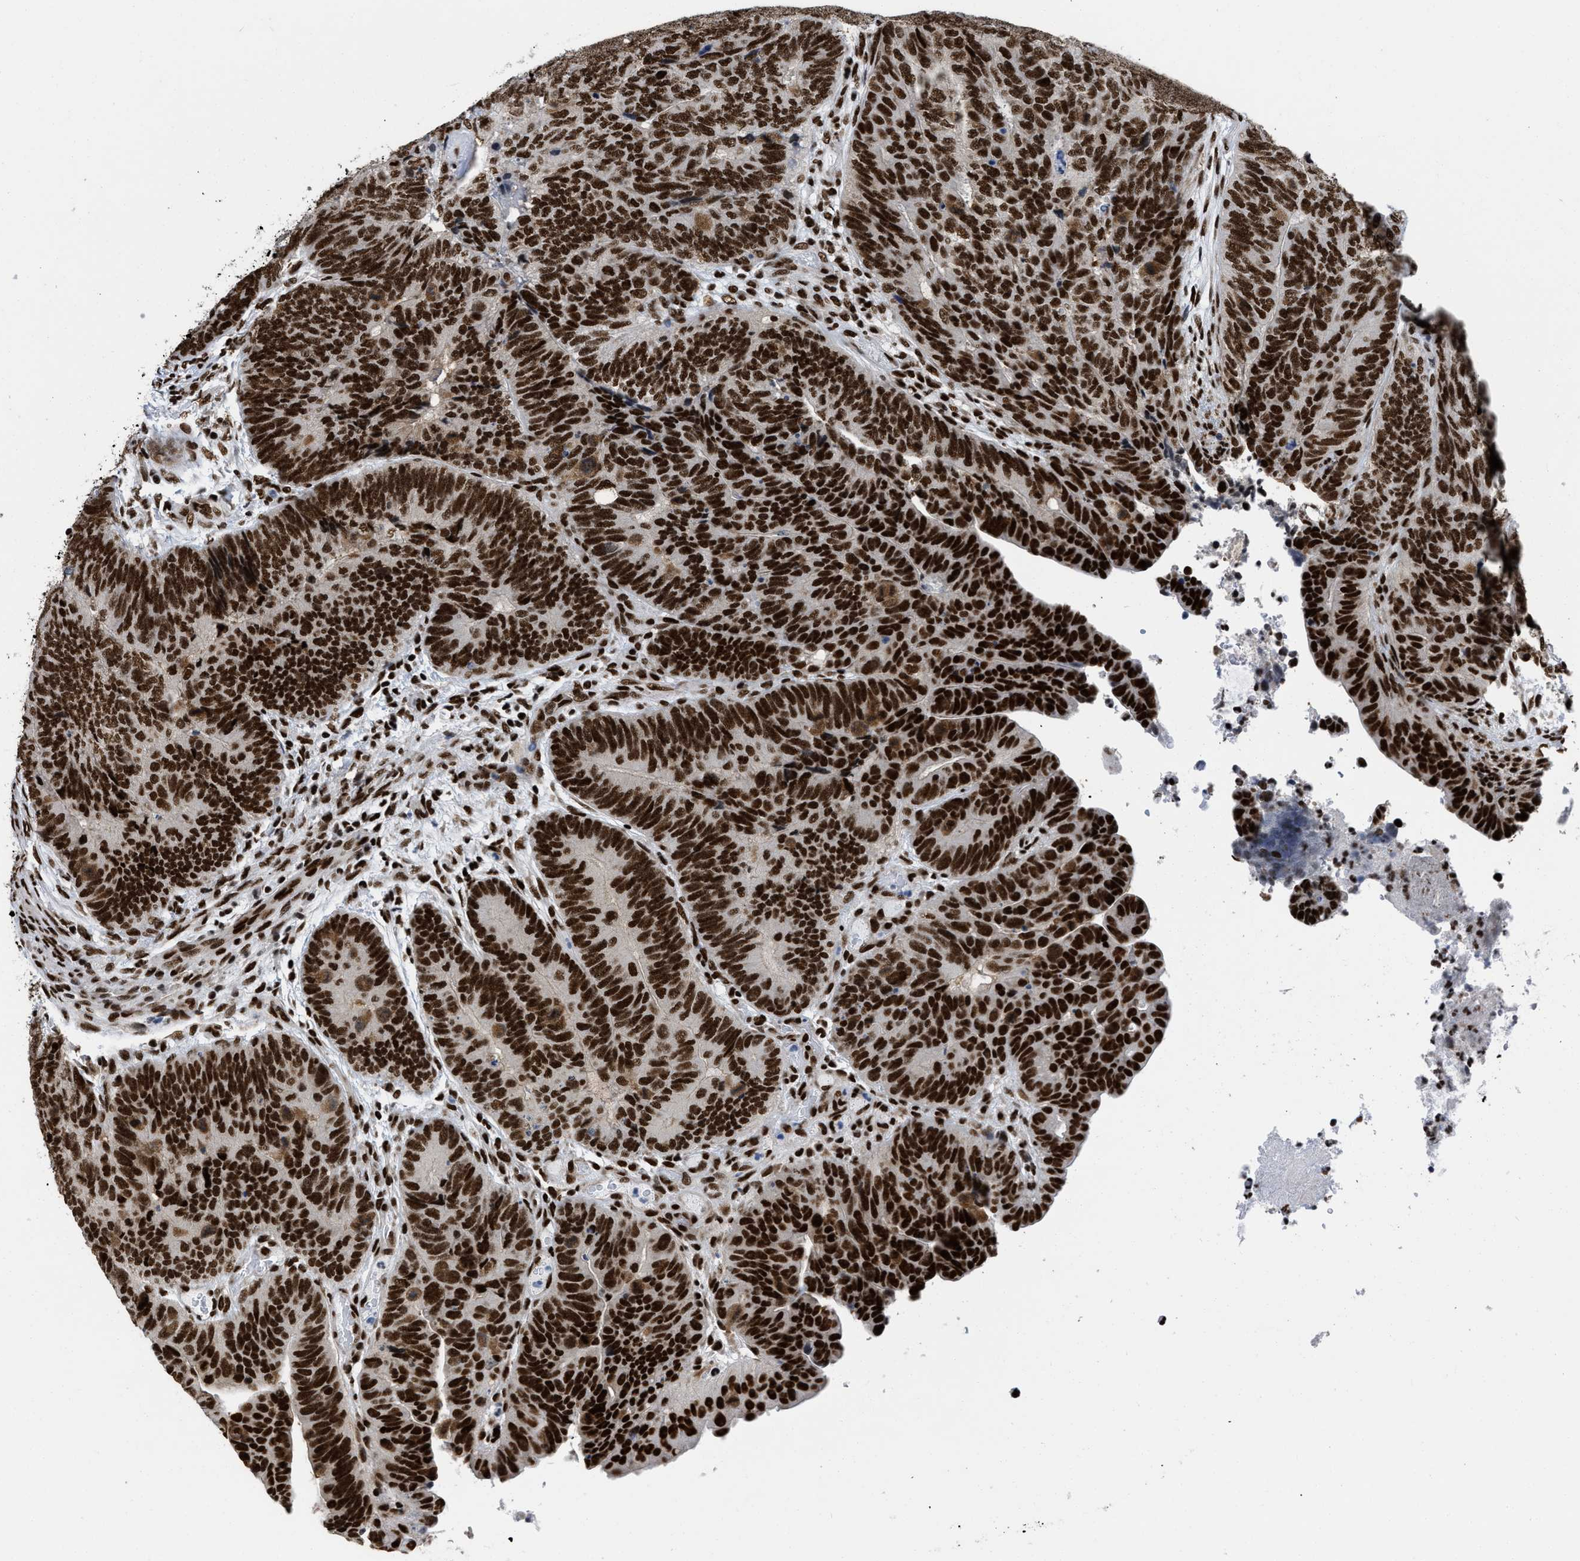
{"staining": {"intensity": "strong", "quantity": ">75%", "location": "nuclear"}, "tissue": "colorectal cancer", "cell_type": "Tumor cells", "image_type": "cancer", "snomed": [{"axis": "morphology", "description": "Adenocarcinoma, NOS"}, {"axis": "topography", "description": "Colon"}], "caption": "Colorectal adenocarcinoma stained for a protein (brown) reveals strong nuclear positive expression in about >75% of tumor cells.", "gene": "CREB1", "patient": {"sex": "female", "age": 67}}